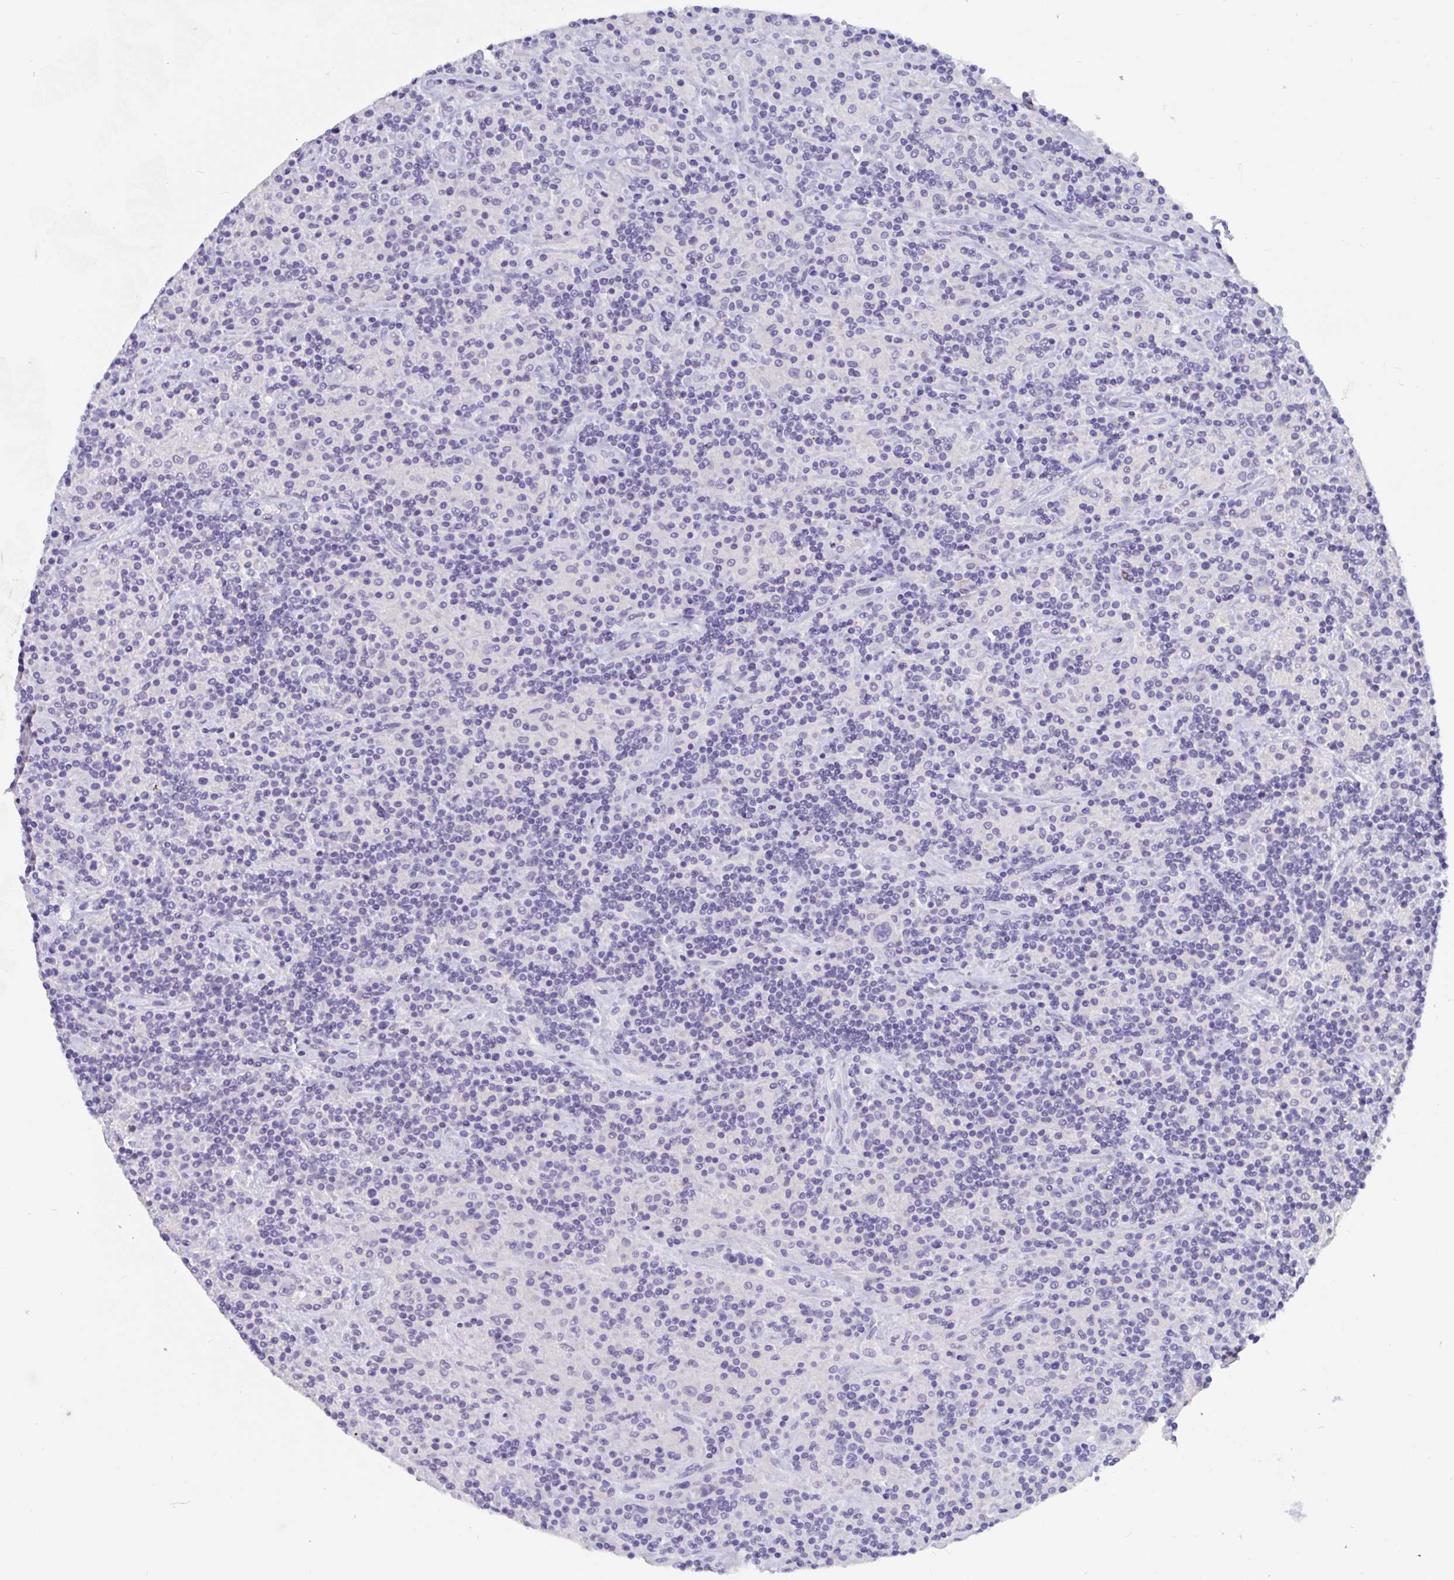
{"staining": {"intensity": "negative", "quantity": "none", "location": "none"}, "tissue": "lymphoma", "cell_type": "Tumor cells", "image_type": "cancer", "snomed": [{"axis": "morphology", "description": "Hodgkin's disease, NOS"}, {"axis": "topography", "description": "Lymph node"}], "caption": "A micrograph of lymphoma stained for a protein demonstrates no brown staining in tumor cells.", "gene": "ZNHIT2", "patient": {"sex": "male", "age": 70}}